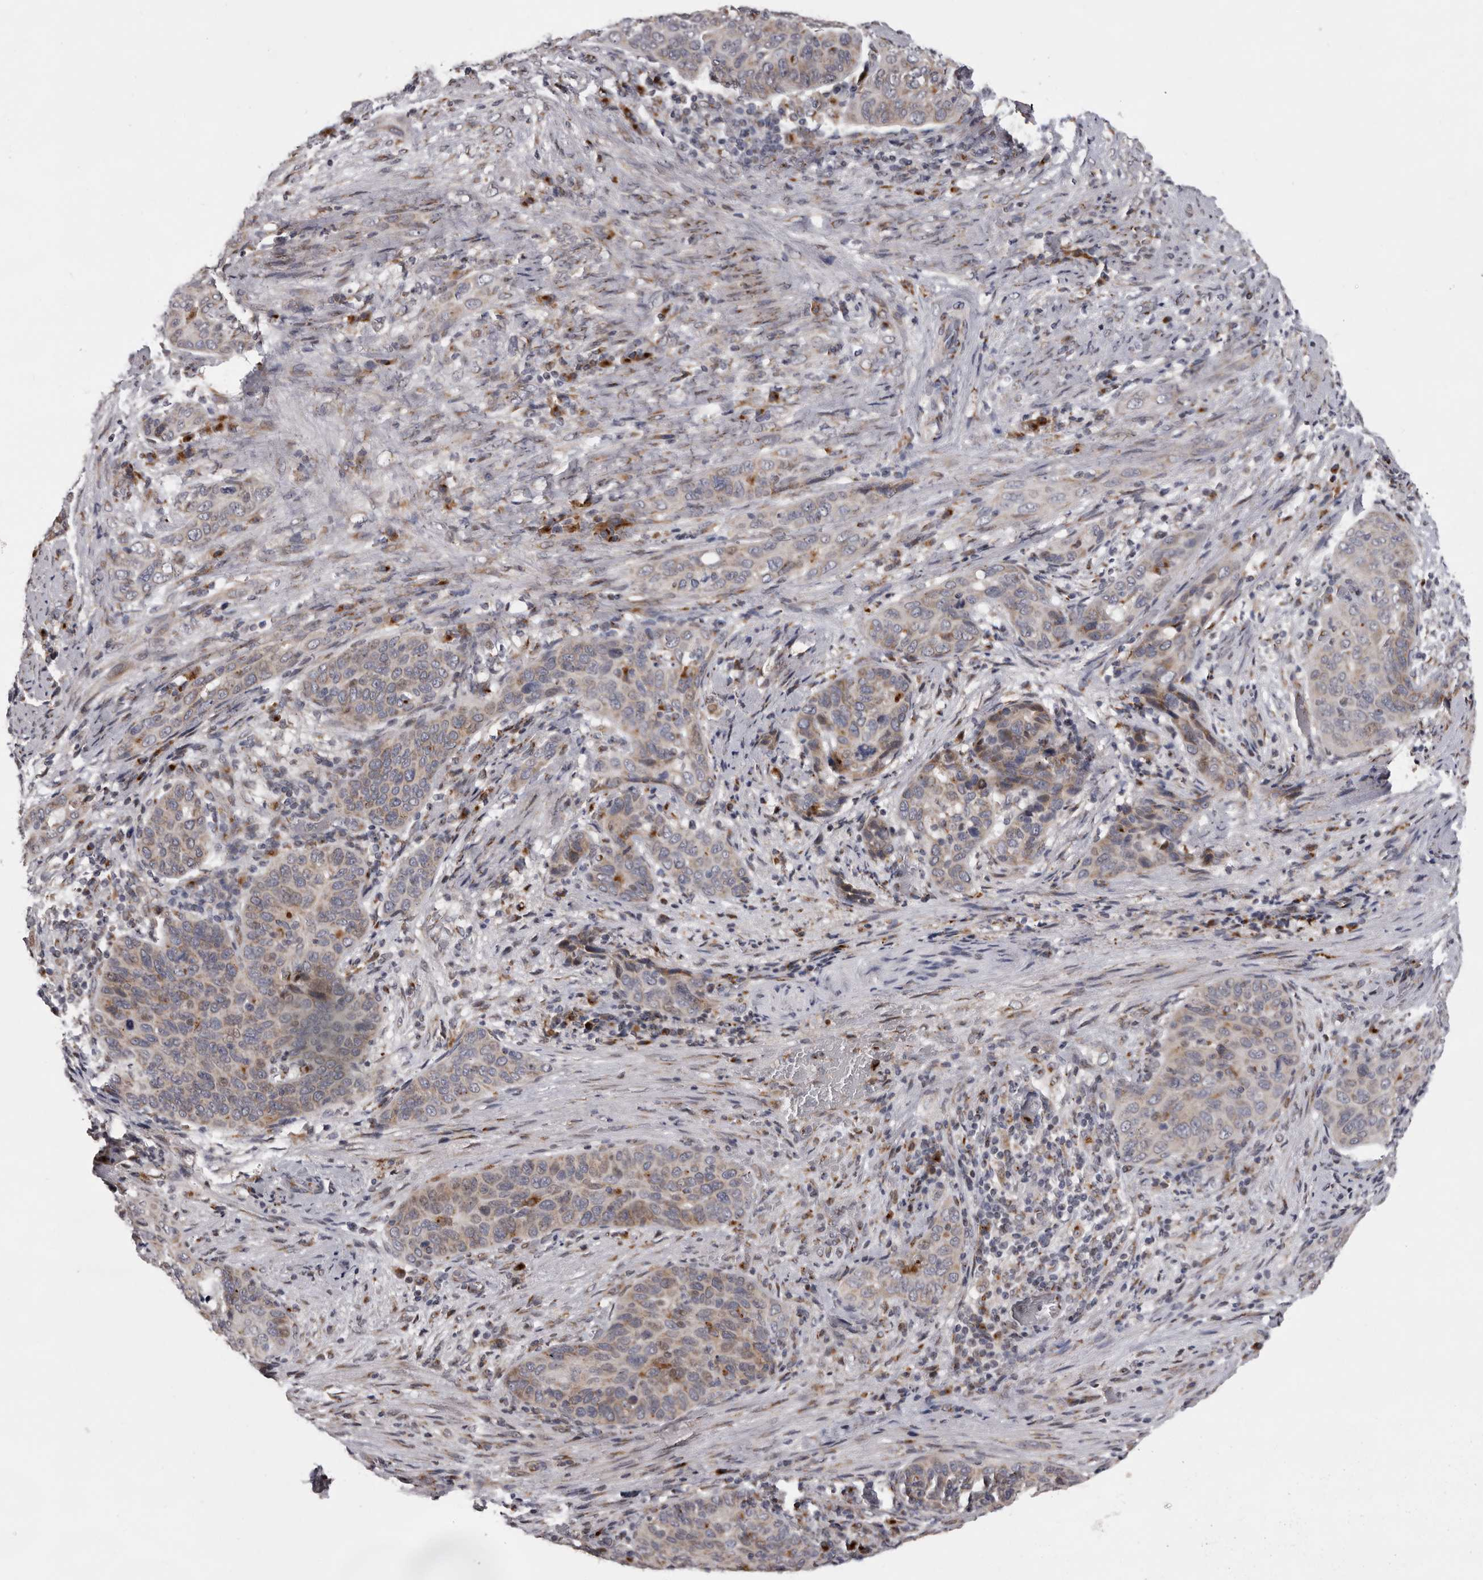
{"staining": {"intensity": "weak", "quantity": ">75%", "location": "cytoplasmic/membranous"}, "tissue": "cervical cancer", "cell_type": "Tumor cells", "image_type": "cancer", "snomed": [{"axis": "morphology", "description": "Squamous cell carcinoma, NOS"}, {"axis": "topography", "description": "Cervix"}], "caption": "Immunohistochemistry micrograph of neoplastic tissue: human cervical squamous cell carcinoma stained using IHC exhibits low levels of weak protein expression localized specifically in the cytoplasmic/membranous of tumor cells, appearing as a cytoplasmic/membranous brown color.", "gene": "WDR47", "patient": {"sex": "female", "age": 60}}